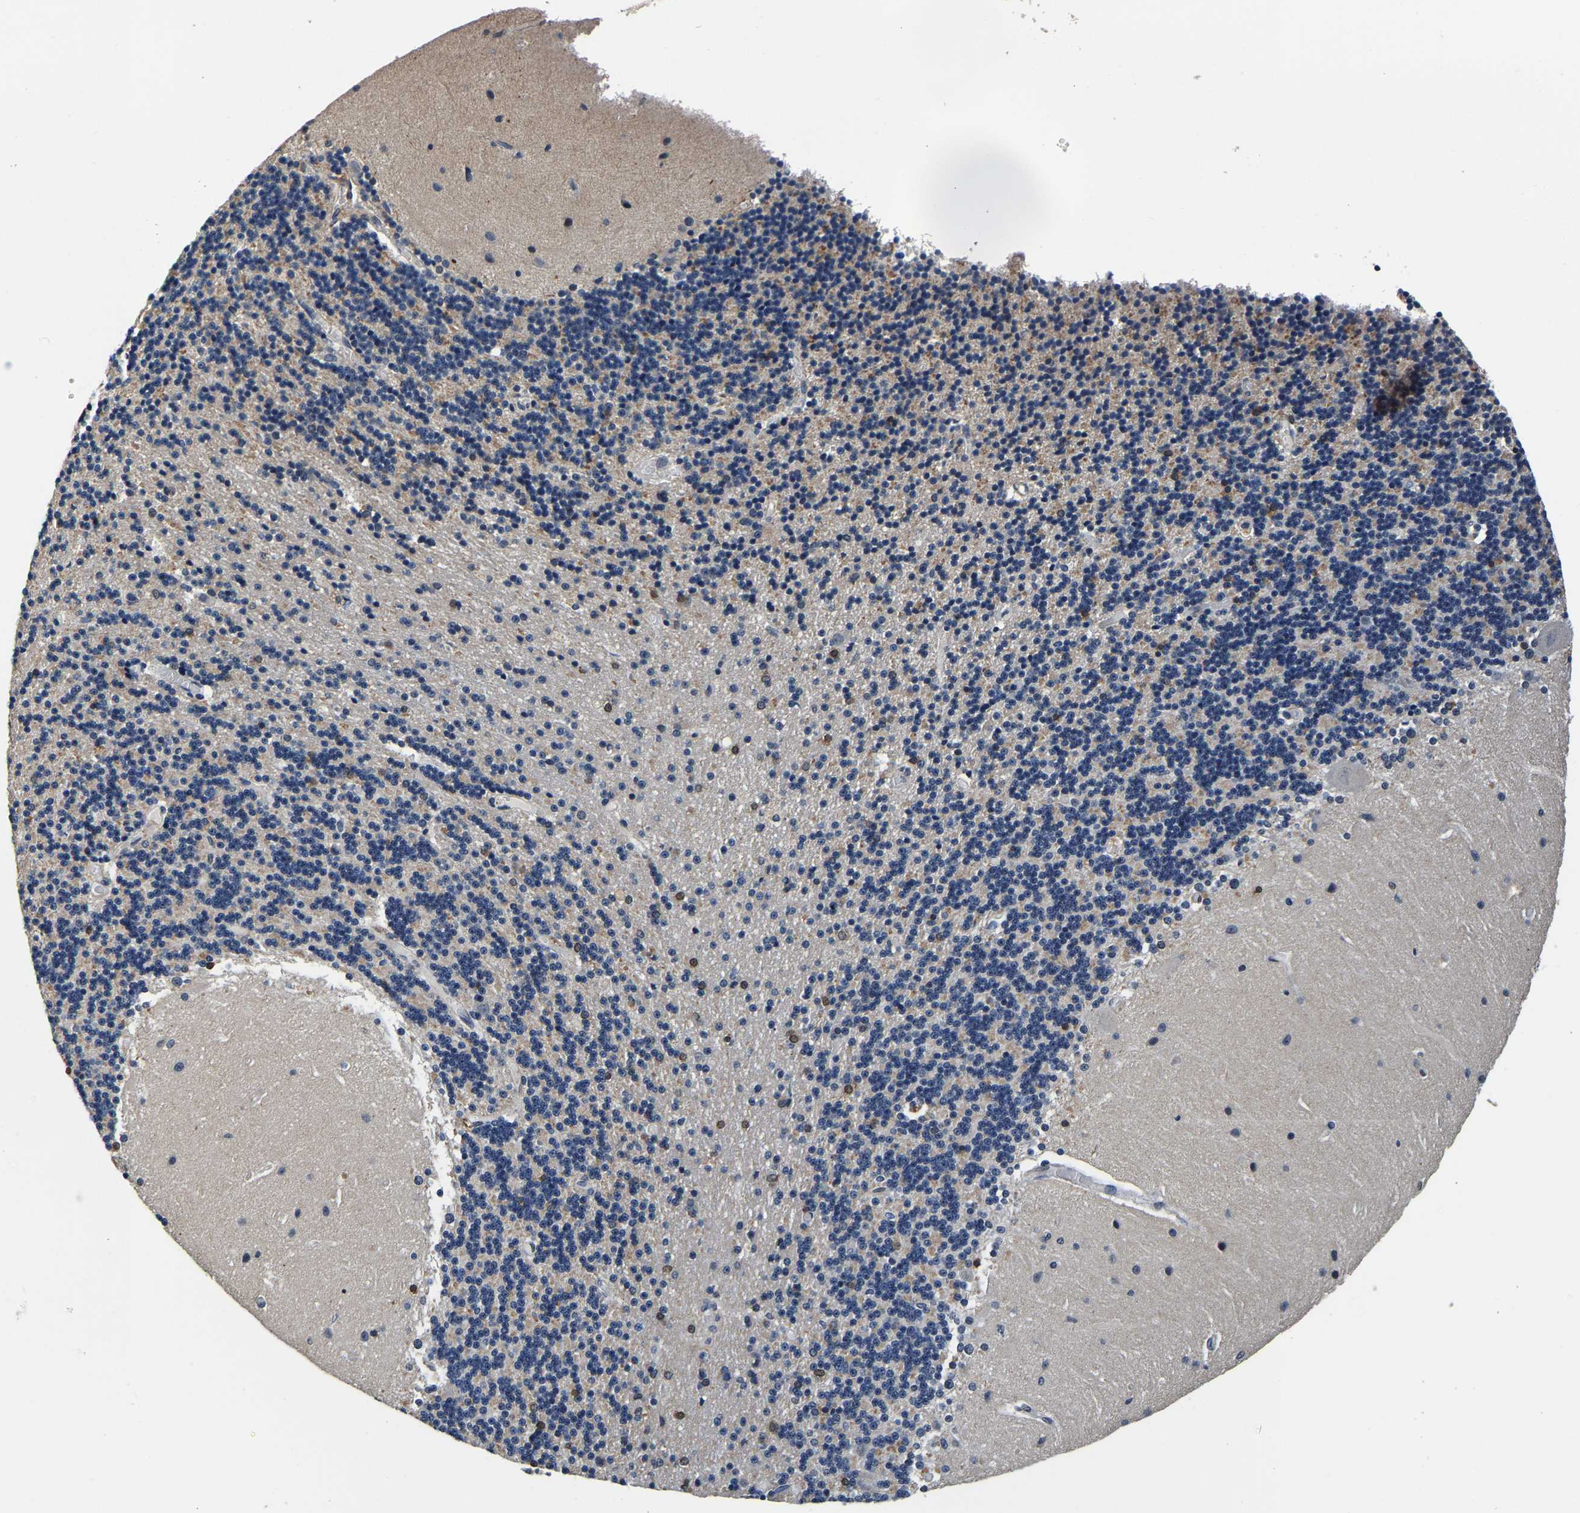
{"staining": {"intensity": "negative", "quantity": "none", "location": "none"}, "tissue": "cerebellum", "cell_type": "Cells in granular layer", "image_type": "normal", "snomed": [{"axis": "morphology", "description": "Normal tissue, NOS"}, {"axis": "topography", "description": "Cerebellum"}], "caption": "This image is of benign cerebellum stained with immunohistochemistry to label a protein in brown with the nuclei are counter-stained blue. There is no expression in cells in granular layer. Nuclei are stained in blue.", "gene": "RUVBL1", "patient": {"sex": "female", "age": 54}}